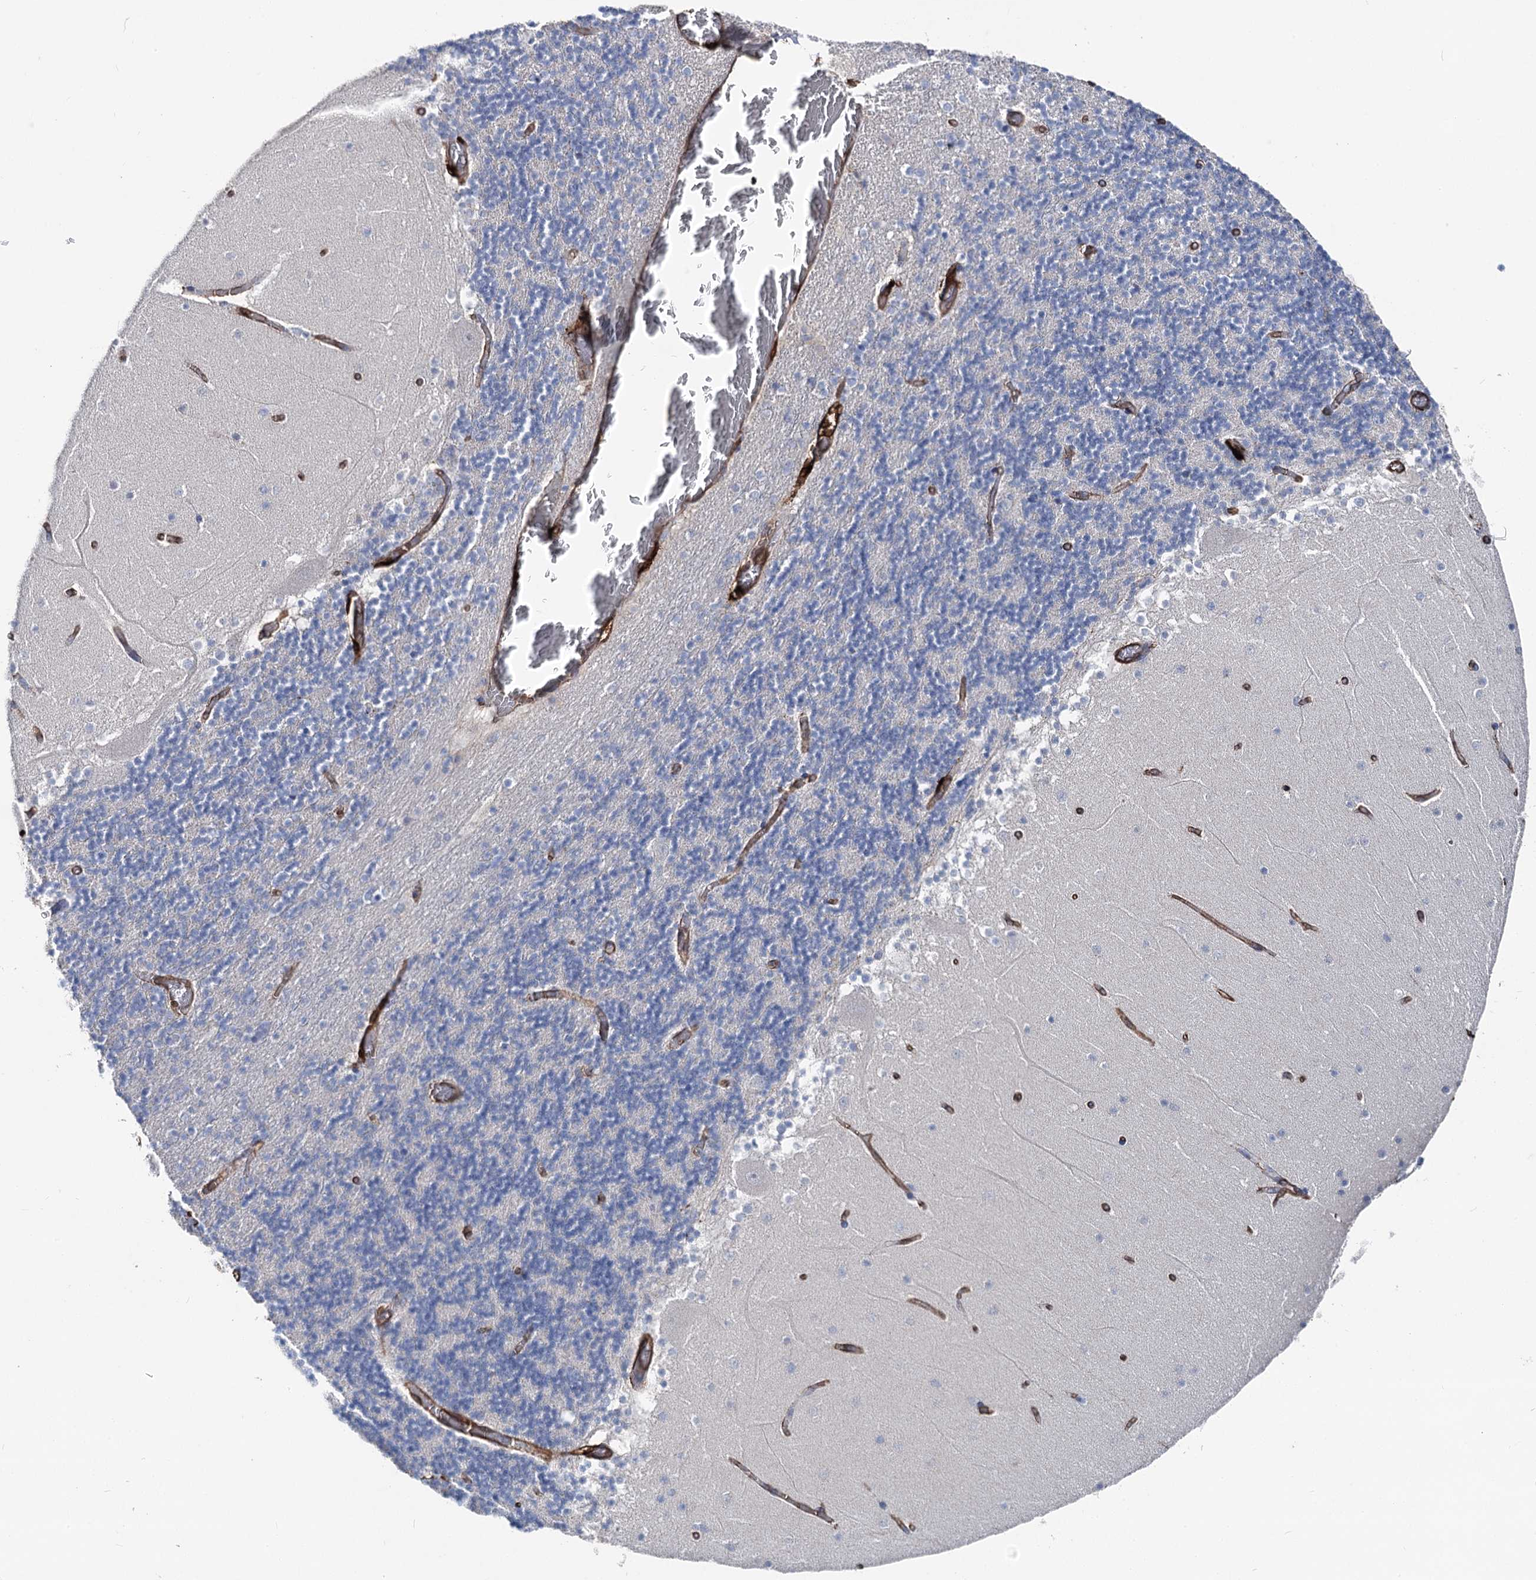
{"staining": {"intensity": "negative", "quantity": "none", "location": "none"}, "tissue": "cerebellum", "cell_type": "Cells in granular layer", "image_type": "normal", "snomed": [{"axis": "morphology", "description": "Normal tissue, NOS"}, {"axis": "topography", "description": "Cerebellum"}], "caption": "Immunohistochemistry photomicrograph of benign cerebellum stained for a protein (brown), which displays no positivity in cells in granular layer.", "gene": "CLEC4M", "patient": {"sex": "female", "age": 28}}